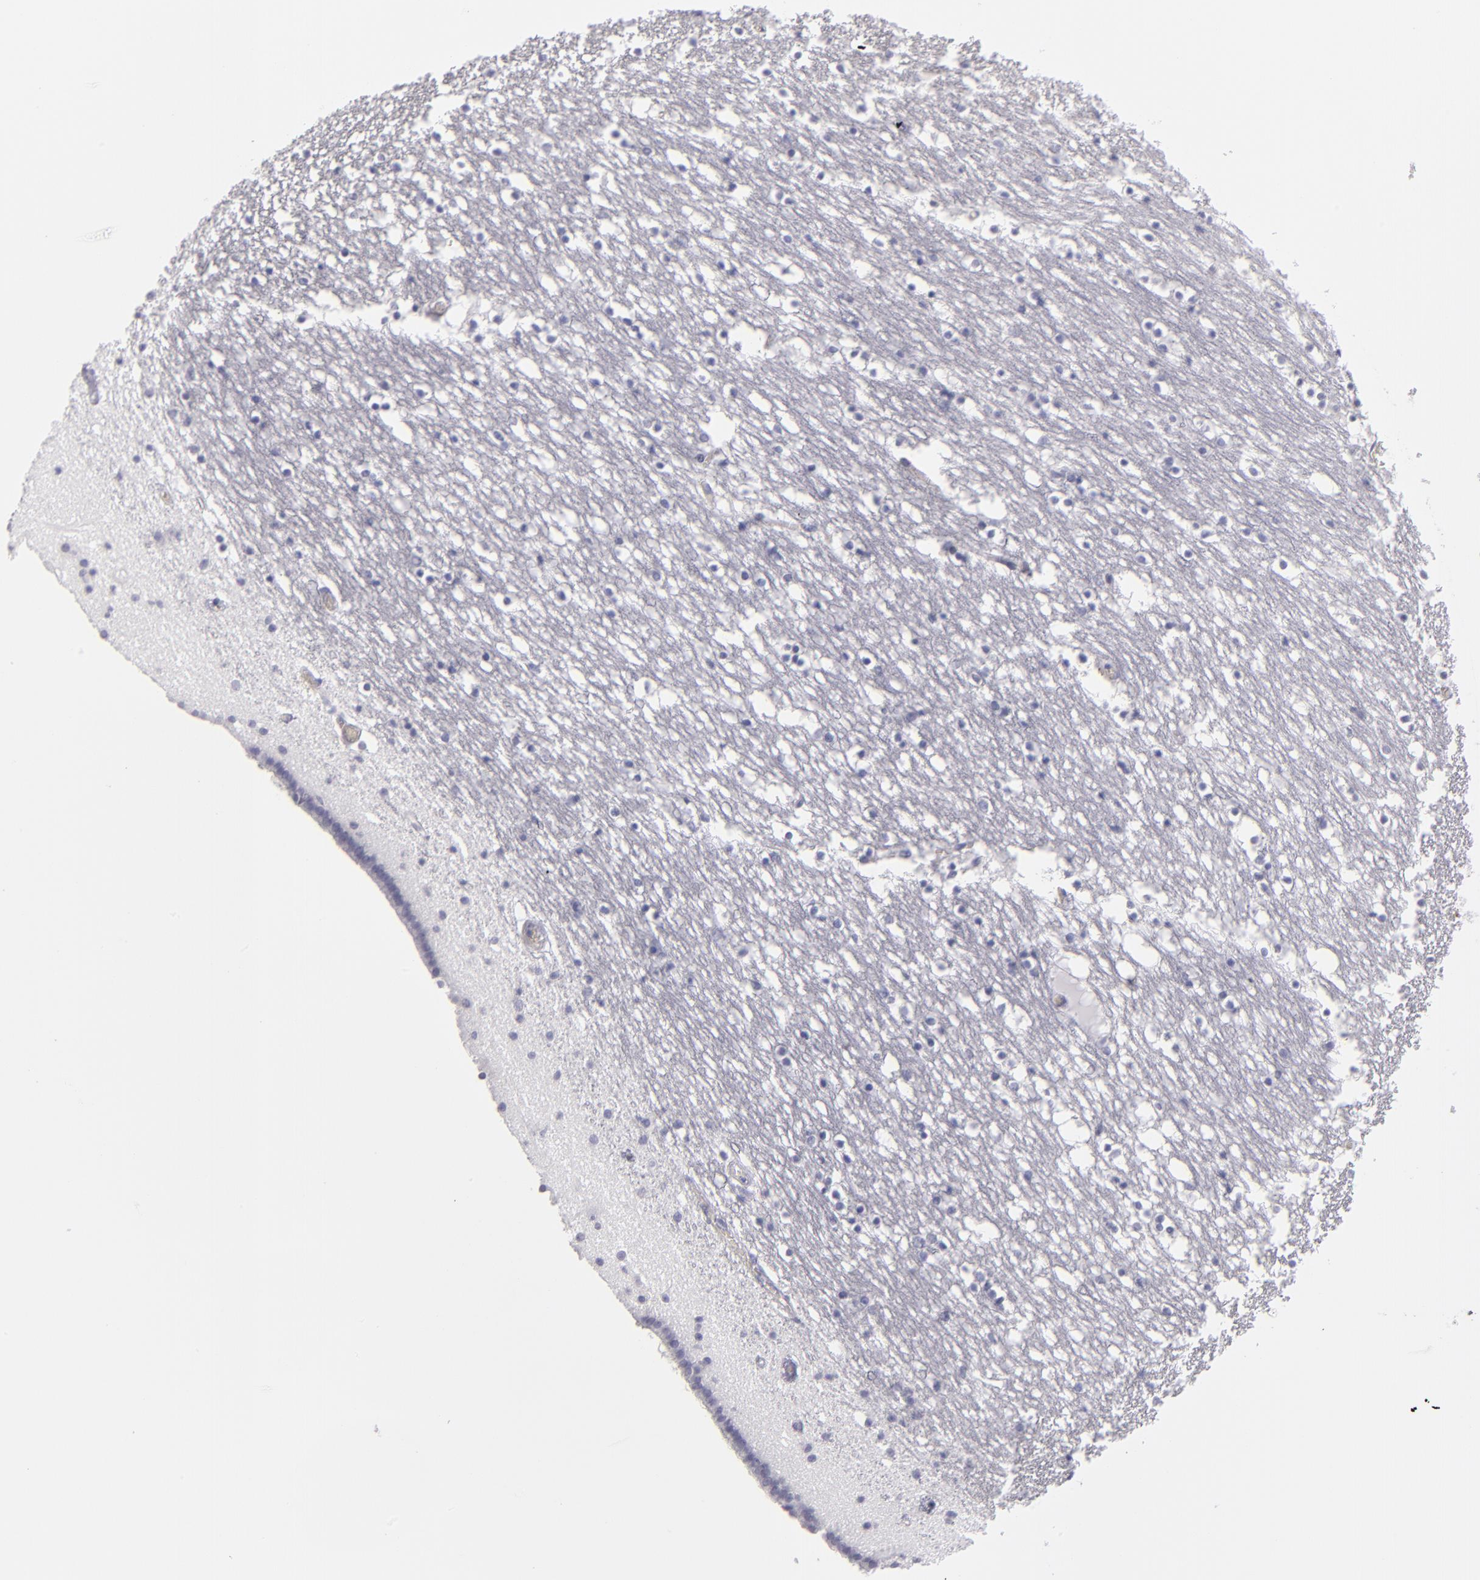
{"staining": {"intensity": "negative", "quantity": "none", "location": "none"}, "tissue": "caudate", "cell_type": "Glial cells", "image_type": "normal", "snomed": [{"axis": "morphology", "description": "Normal tissue, NOS"}, {"axis": "topography", "description": "Lateral ventricle wall"}], "caption": "Protein analysis of benign caudate demonstrates no significant staining in glial cells. The staining is performed using DAB (3,3'-diaminobenzidine) brown chromogen with nuclei counter-stained in using hematoxylin.", "gene": "SERPINA1", "patient": {"sex": "male", "age": 45}}